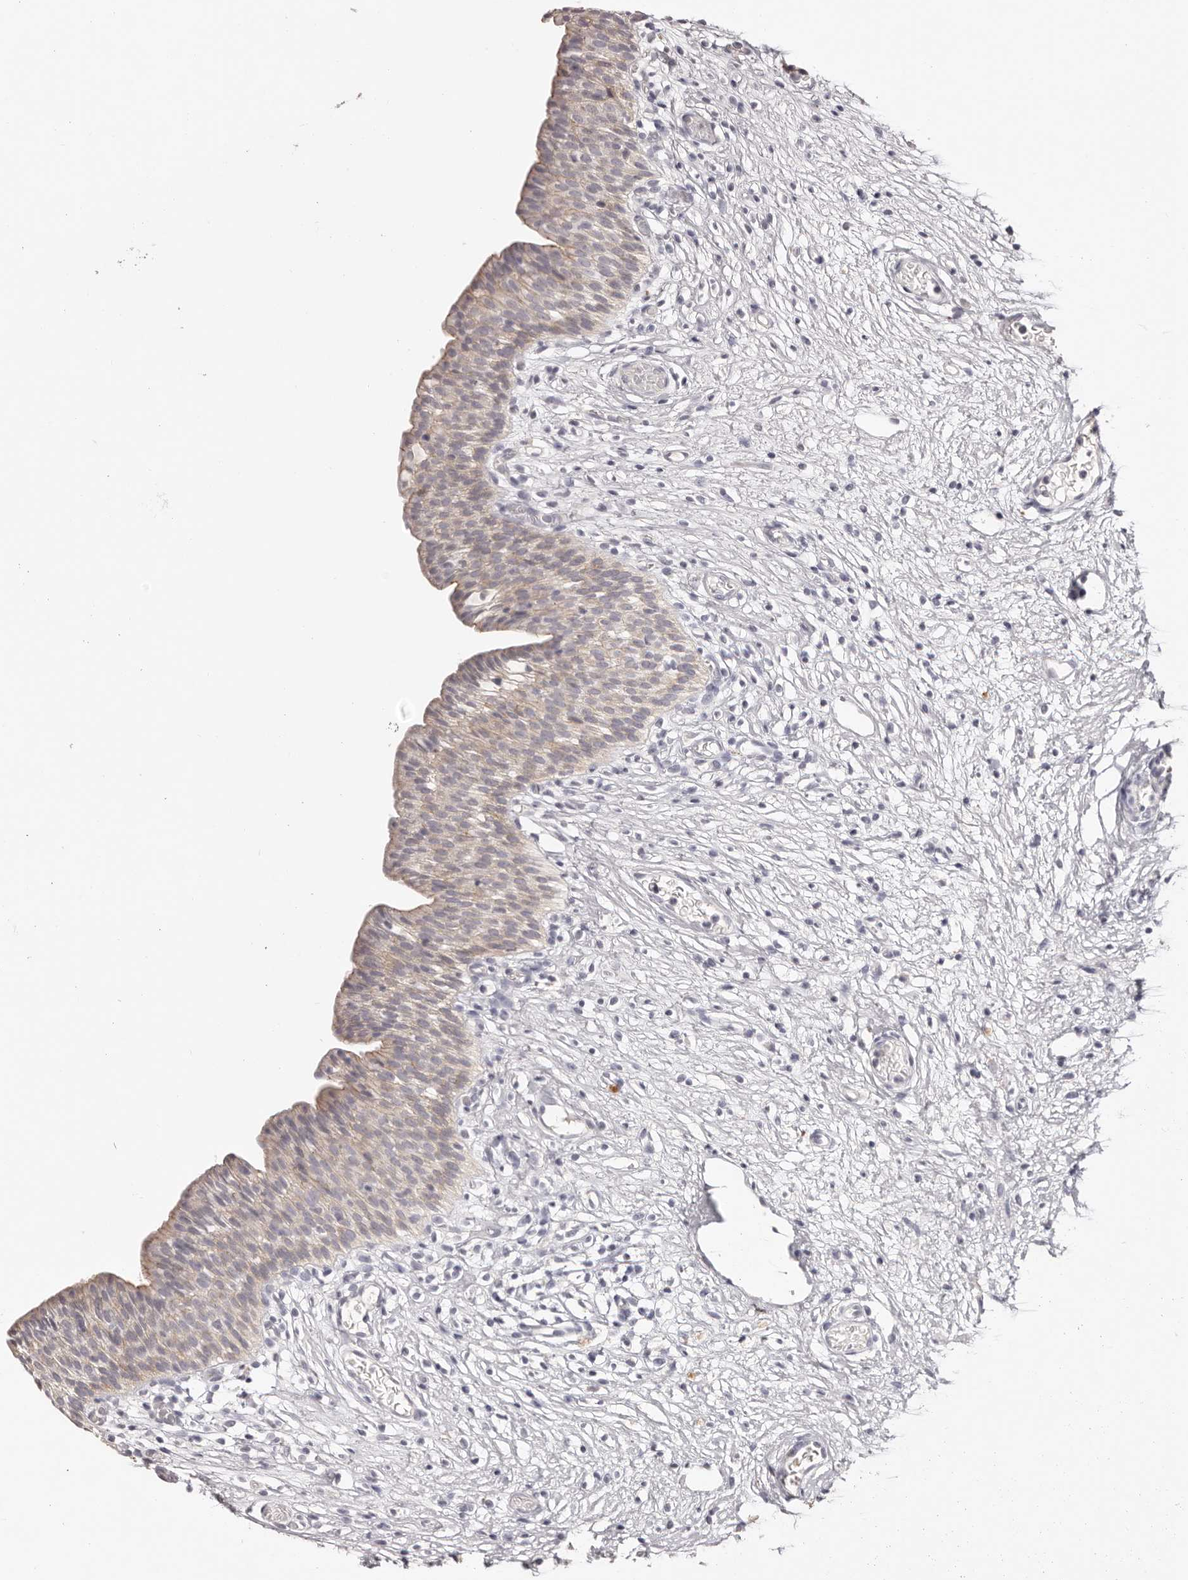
{"staining": {"intensity": "weak", "quantity": ">75%", "location": "cytoplasmic/membranous"}, "tissue": "urinary bladder", "cell_type": "Urothelial cells", "image_type": "normal", "snomed": [{"axis": "morphology", "description": "Transitional cell carcinoma in-situ"}, {"axis": "topography", "description": "Urinary bladder"}], "caption": "Urothelial cells show low levels of weak cytoplasmic/membranous positivity in about >75% of cells in normal urinary bladder. (brown staining indicates protein expression, while blue staining denotes nuclei).", "gene": "PCDHB6", "patient": {"sex": "male", "age": 74}}